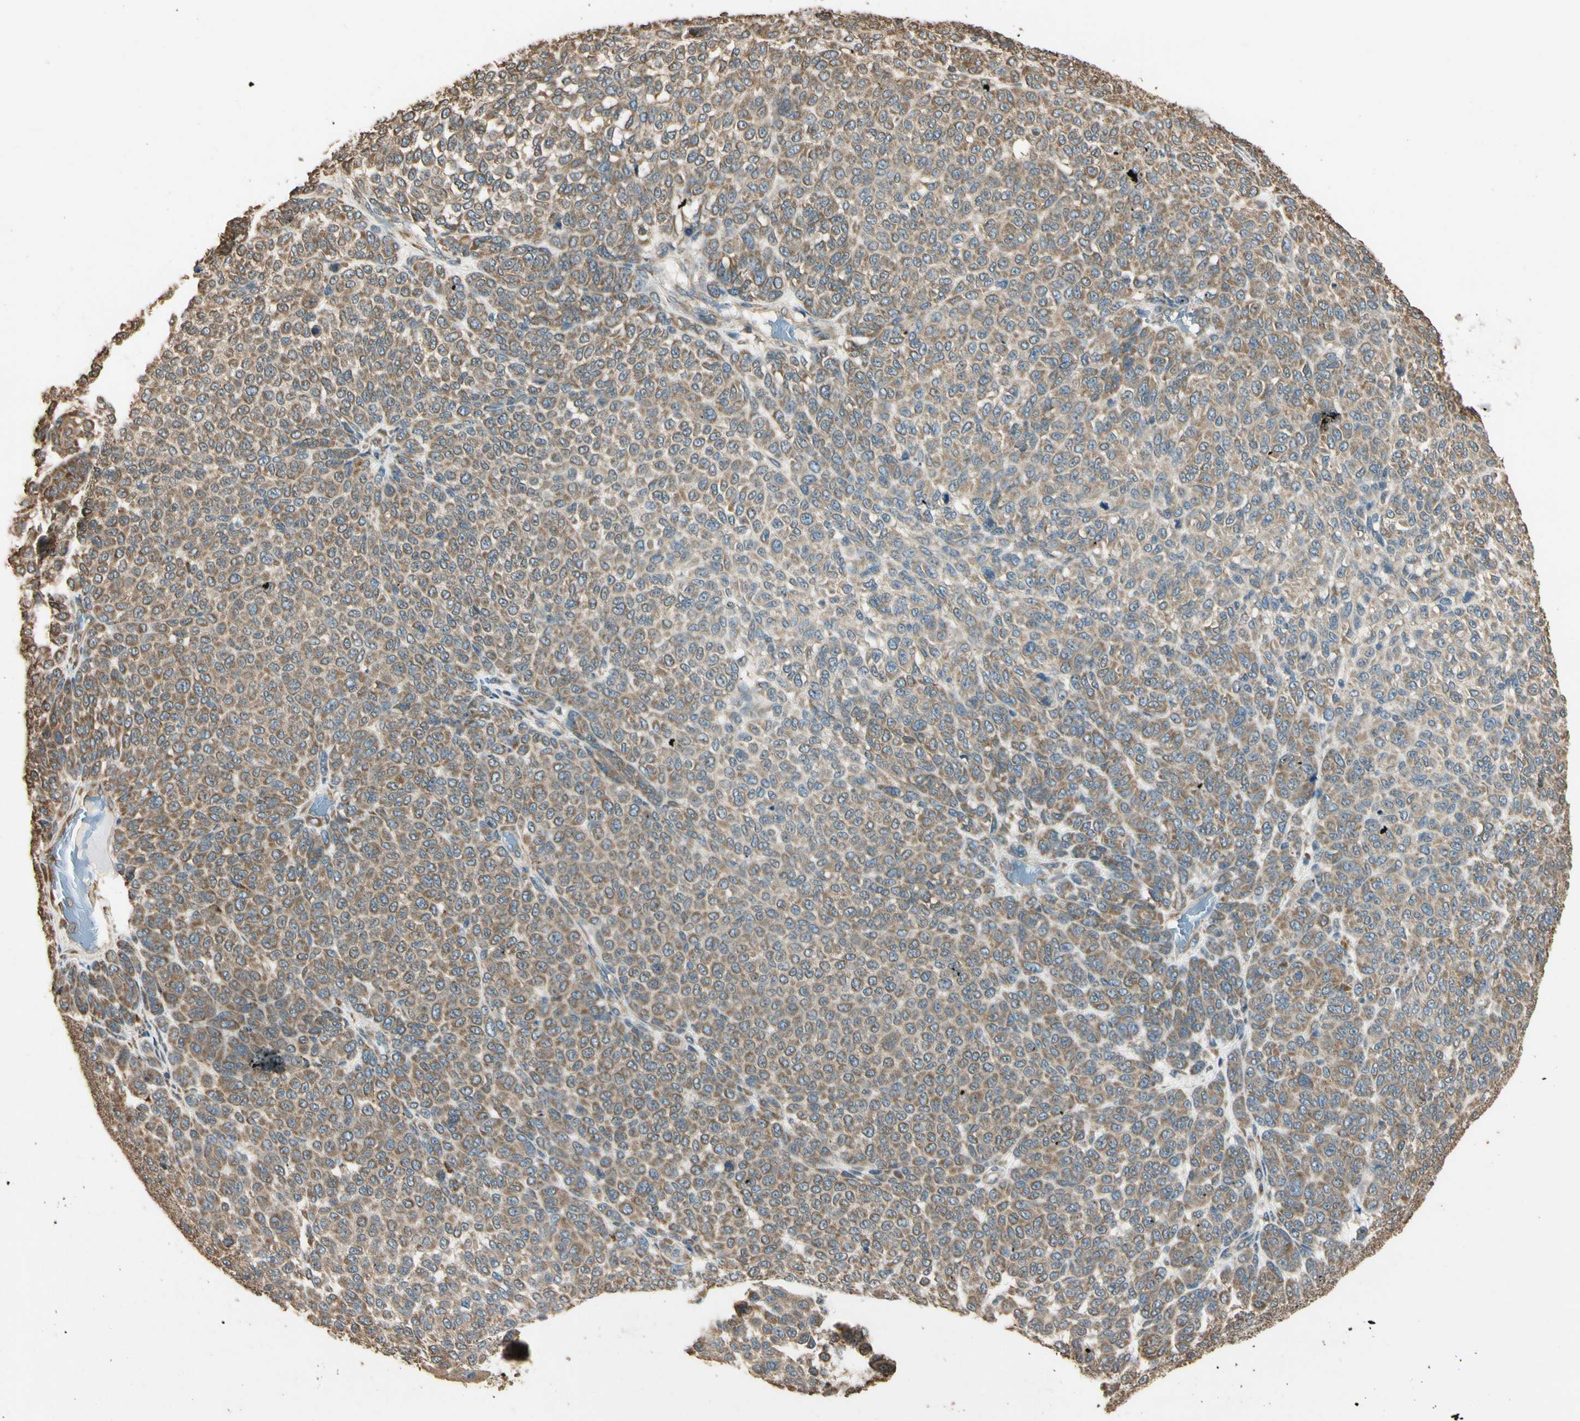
{"staining": {"intensity": "moderate", "quantity": ">75%", "location": "cytoplasmic/membranous"}, "tissue": "melanoma", "cell_type": "Tumor cells", "image_type": "cancer", "snomed": [{"axis": "morphology", "description": "Malignant melanoma, NOS"}, {"axis": "topography", "description": "Skin"}], "caption": "Moderate cytoplasmic/membranous protein positivity is identified in about >75% of tumor cells in malignant melanoma.", "gene": "STX18", "patient": {"sex": "male", "age": 59}}